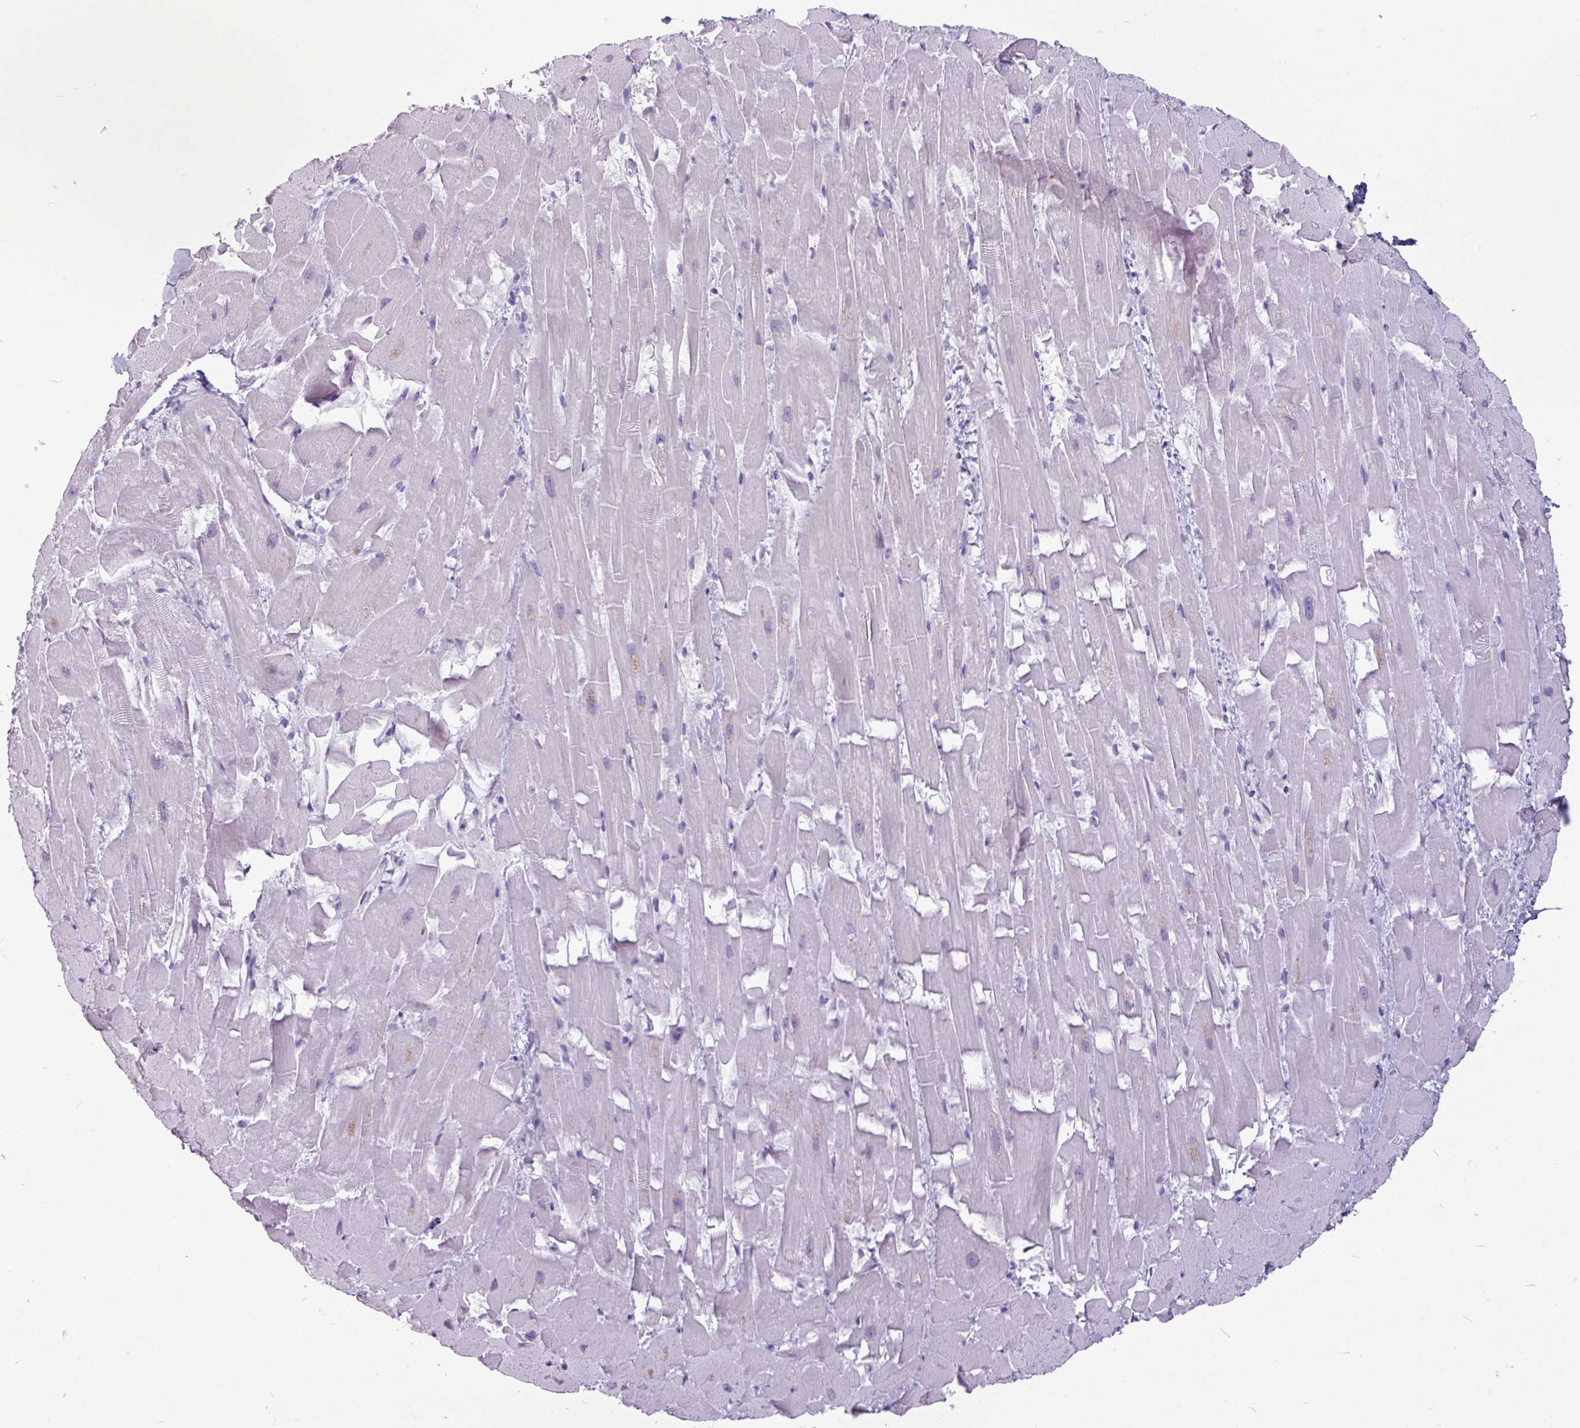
{"staining": {"intensity": "negative", "quantity": "none", "location": "none"}, "tissue": "heart muscle", "cell_type": "Cardiomyocytes", "image_type": "normal", "snomed": [{"axis": "morphology", "description": "Normal tissue, NOS"}, {"axis": "topography", "description": "Heart"}], "caption": "A high-resolution histopathology image shows immunohistochemistry (IHC) staining of normal heart muscle, which shows no significant positivity in cardiomyocytes.", "gene": "AMY2A", "patient": {"sex": "male", "age": 37}}